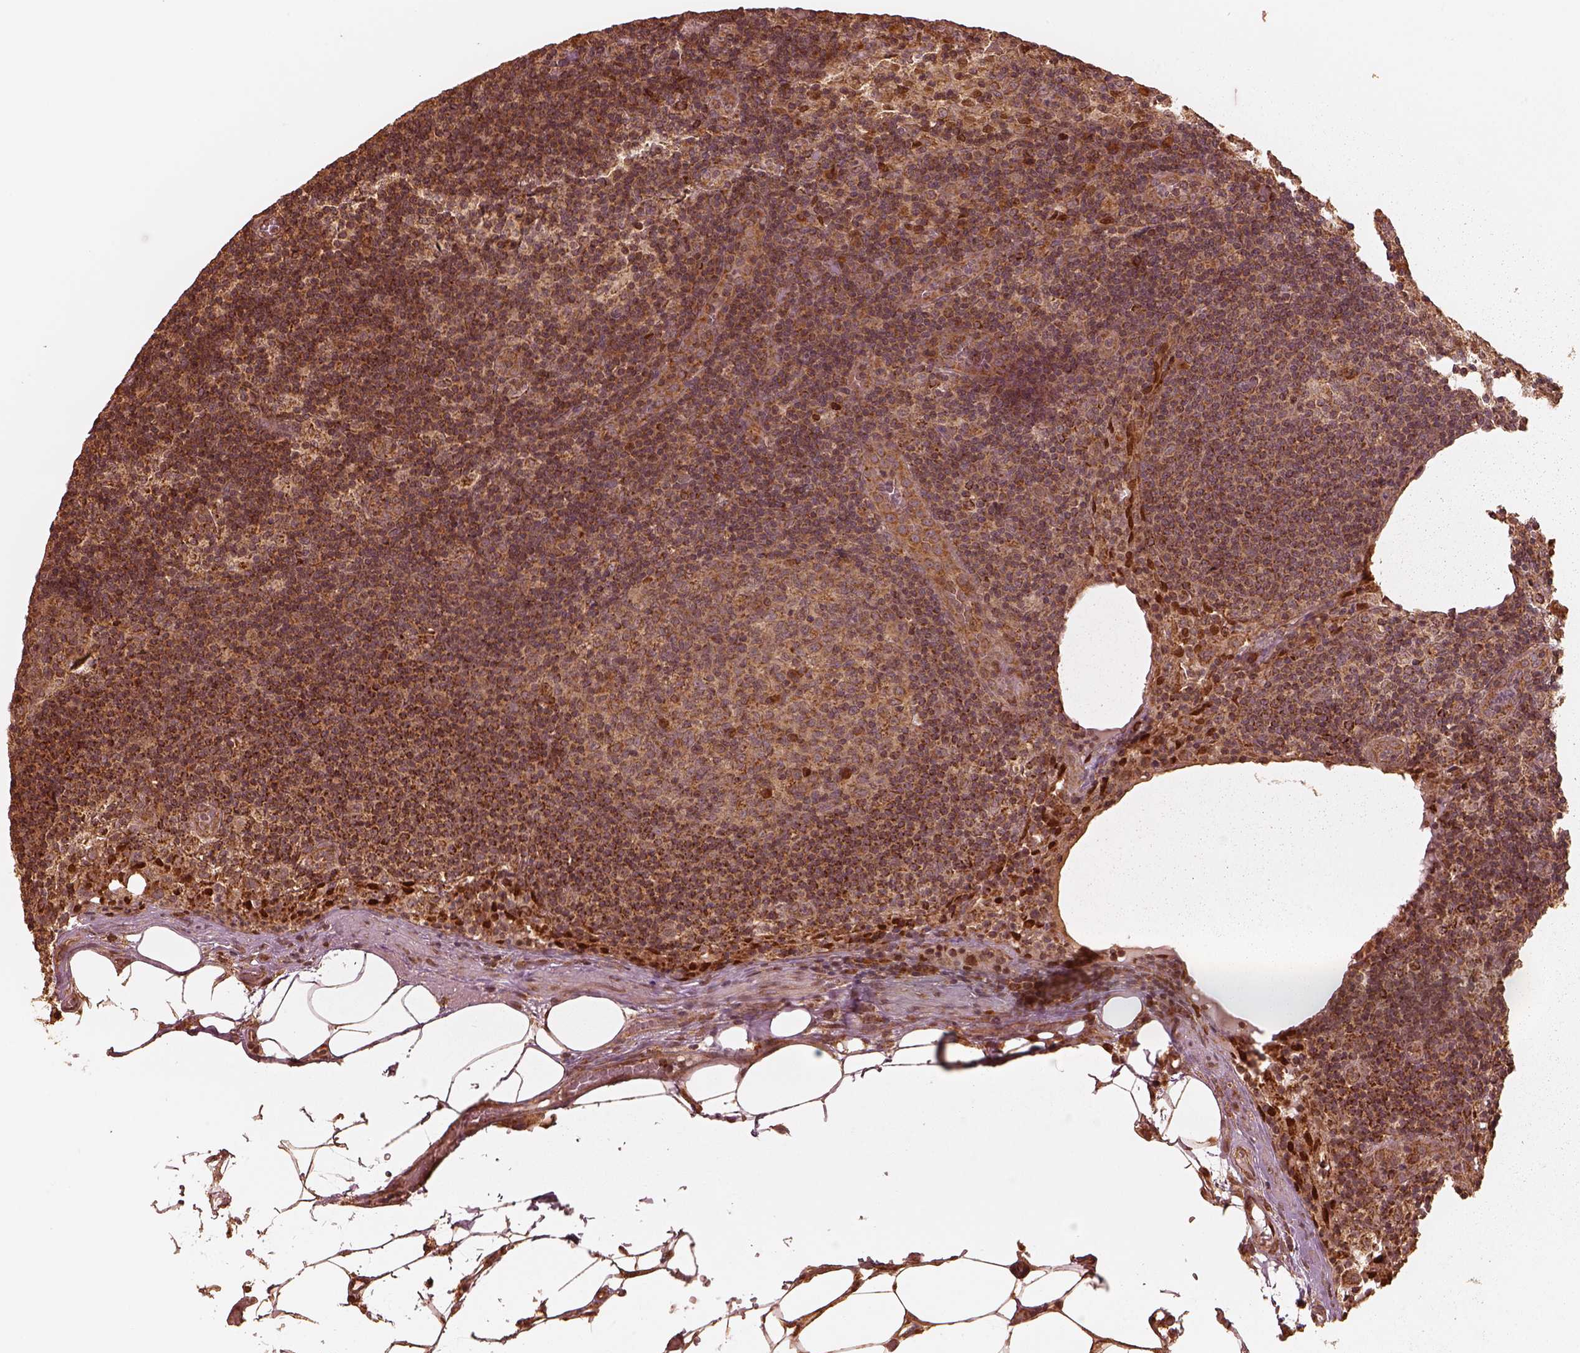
{"staining": {"intensity": "strong", "quantity": "<25%", "location": "cytoplasmic/membranous"}, "tissue": "lymph node", "cell_type": "Germinal center cells", "image_type": "normal", "snomed": [{"axis": "morphology", "description": "Normal tissue, NOS"}, {"axis": "topography", "description": "Lymph node"}], "caption": "Immunohistochemistry histopathology image of normal lymph node: human lymph node stained using immunohistochemistry reveals medium levels of strong protein expression localized specifically in the cytoplasmic/membranous of germinal center cells, appearing as a cytoplasmic/membranous brown color.", "gene": "DNAJC25", "patient": {"sex": "male", "age": 62}}